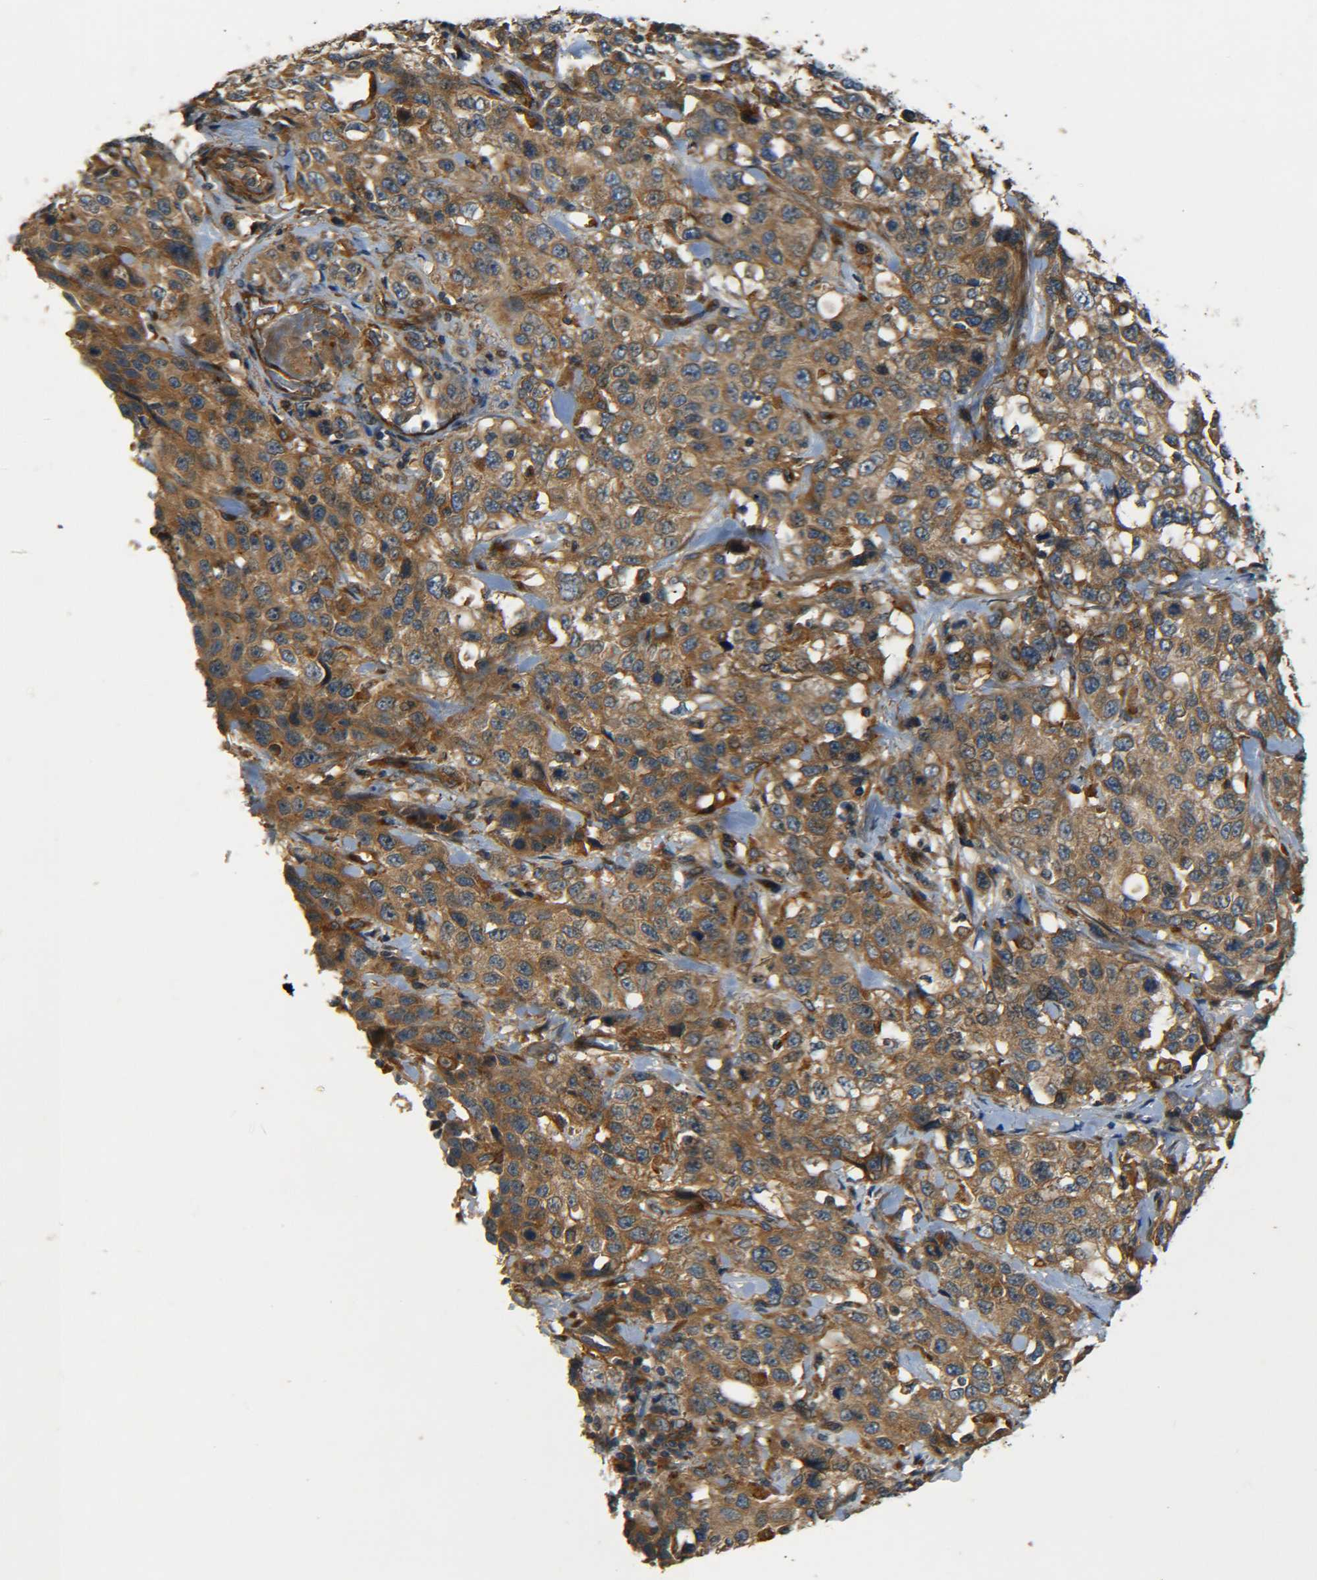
{"staining": {"intensity": "moderate", "quantity": ">75%", "location": "cytoplasmic/membranous"}, "tissue": "stomach cancer", "cell_type": "Tumor cells", "image_type": "cancer", "snomed": [{"axis": "morphology", "description": "Normal tissue, NOS"}, {"axis": "morphology", "description": "Adenocarcinoma, NOS"}, {"axis": "topography", "description": "Stomach"}], "caption": "Protein analysis of stomach adenocarcinoma tissue displays moderate cytoplasmic/membranous staining in approximately >75% of tumor cells.", "gene": "LRCH3", "patient": {"sex": "male", "age": 48}}